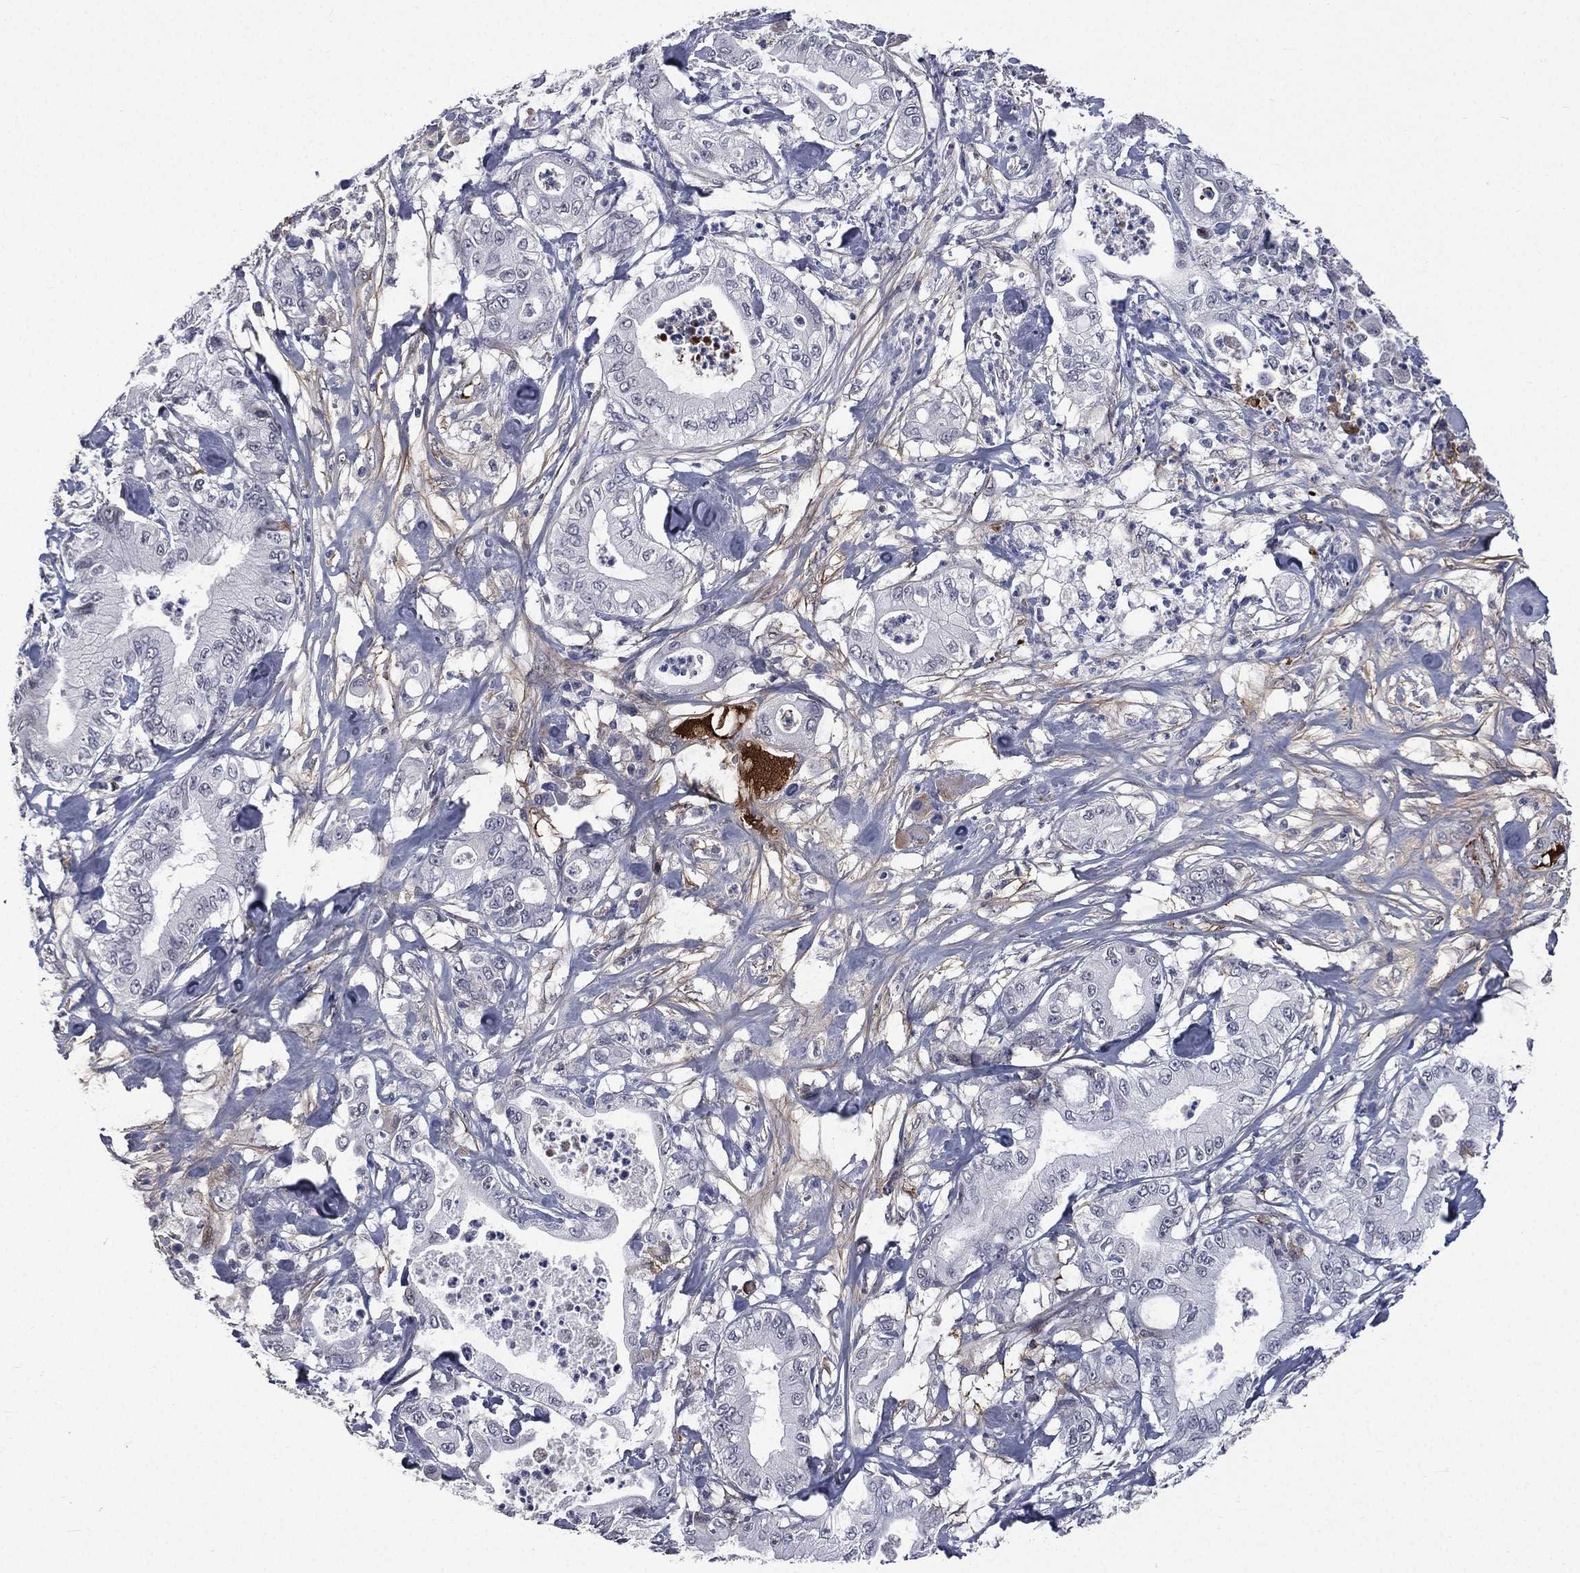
{"staining": {"intensity": "negative", "quantity": "none", "location": "none"}, "tissue": "pancreatic cancer", "cell_type": "Tumor cells", "image_type": "cancer", "snomed": [{"axis": "morphology", "description": "Adenocarcinoma, NOS"}, {"axis": "topography", "description": "Pancreas"}], "caption": "Immunohistochemistry (IHC) of human pancreatic cancer reveals no staining in tumor cells.", "gene": "FGG", "patient": {"sex": "male", "age": 71}}